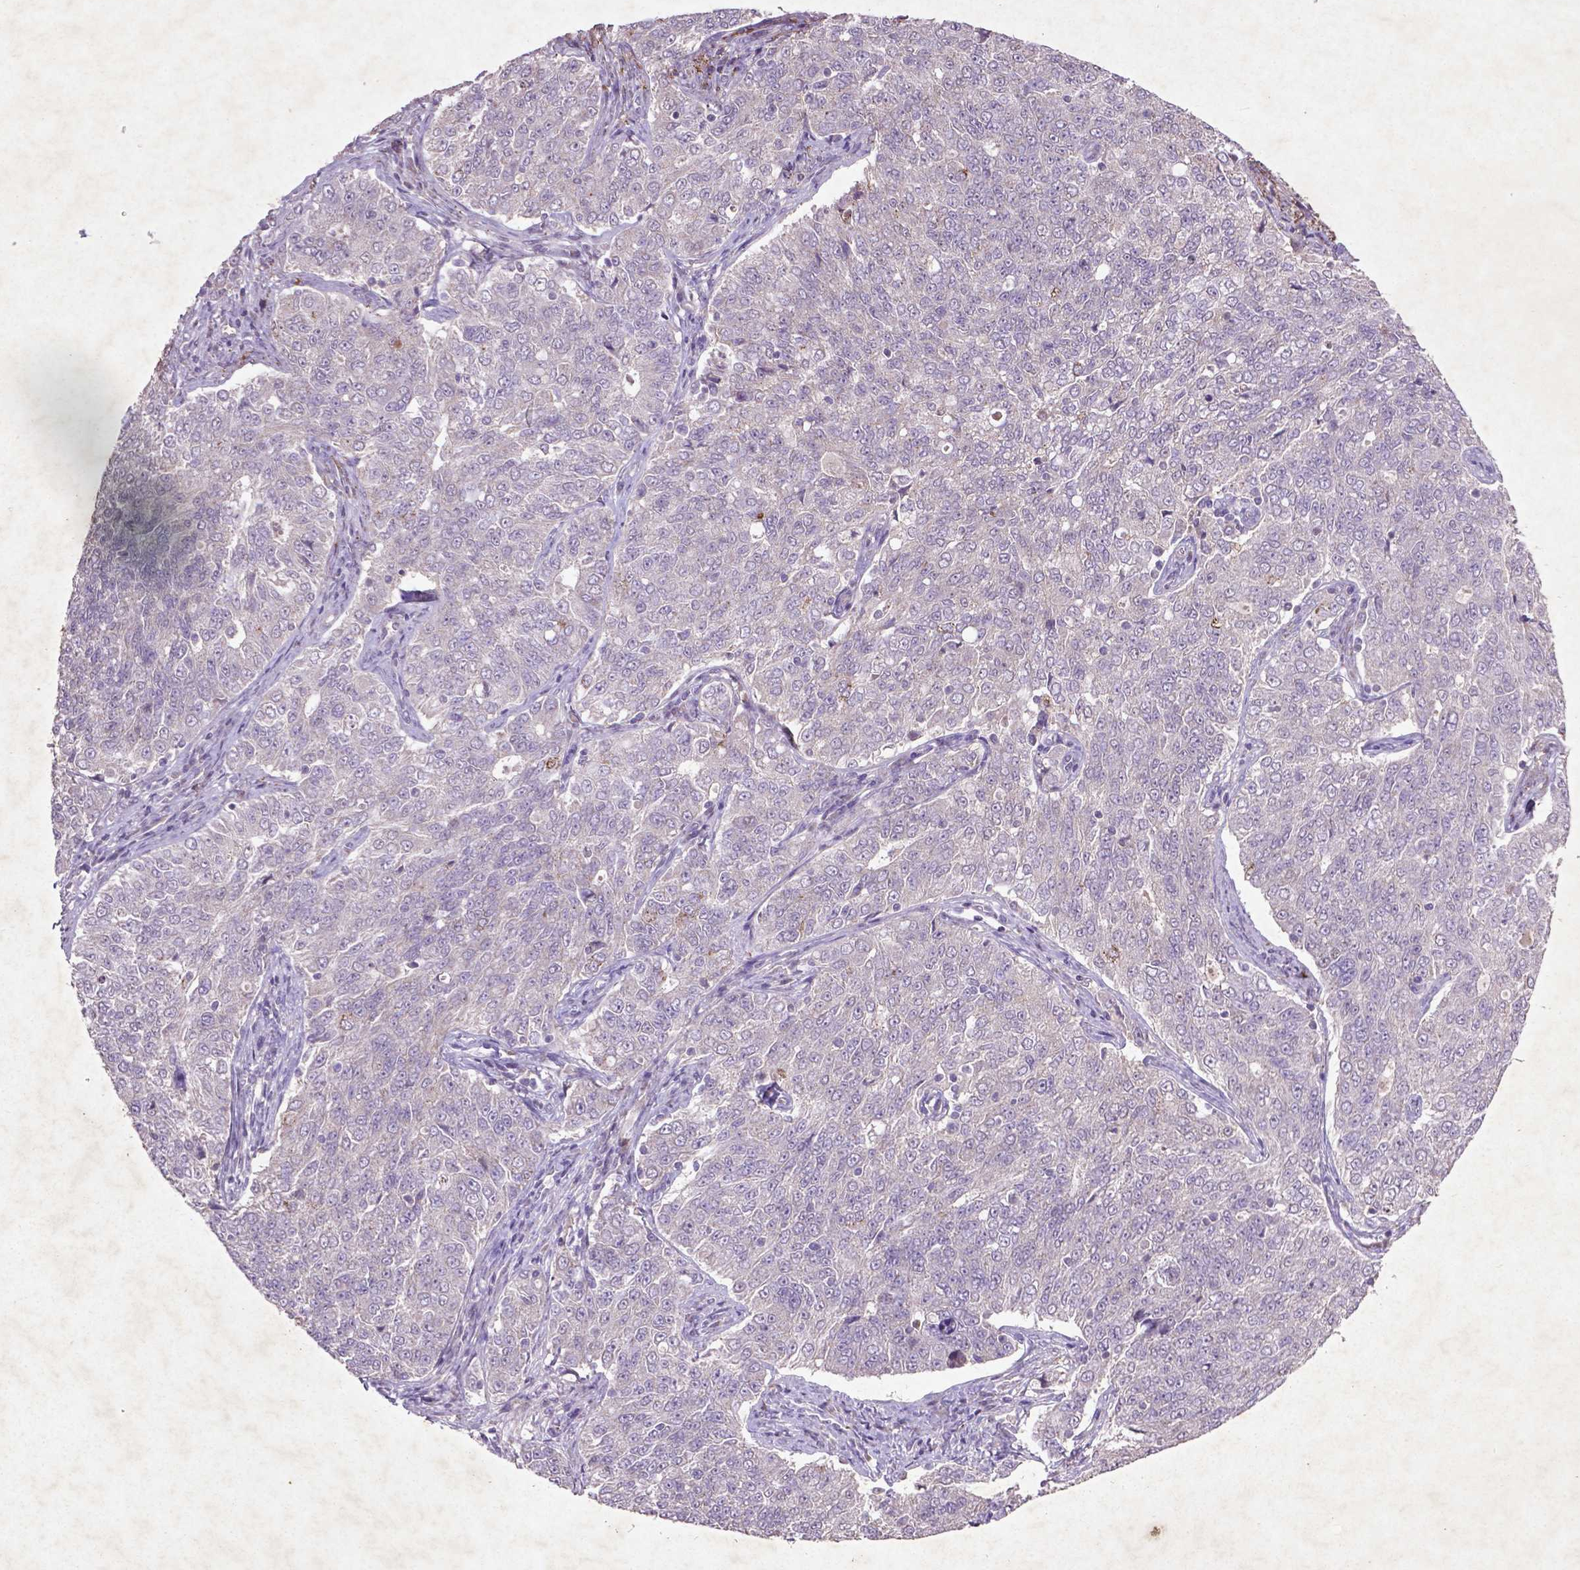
{"staining": {"intensity": "negative", "quantity": "none", "location": "none"}, "tissue": "endometrial cancer", "cell_type": "Tumor cells", "image_type": "cancer", "snomed": [{"axis": "morphology", "description": "Adenocarcinoma, NOS"}, {"axis": "topography", "description": "Endometrium"}], "caption": "Tumor cells are negative for protein expression in human endometrial adenocarcinoma.", "gene": "MTOR", "patient": {"sex": "female", "age": 43}}